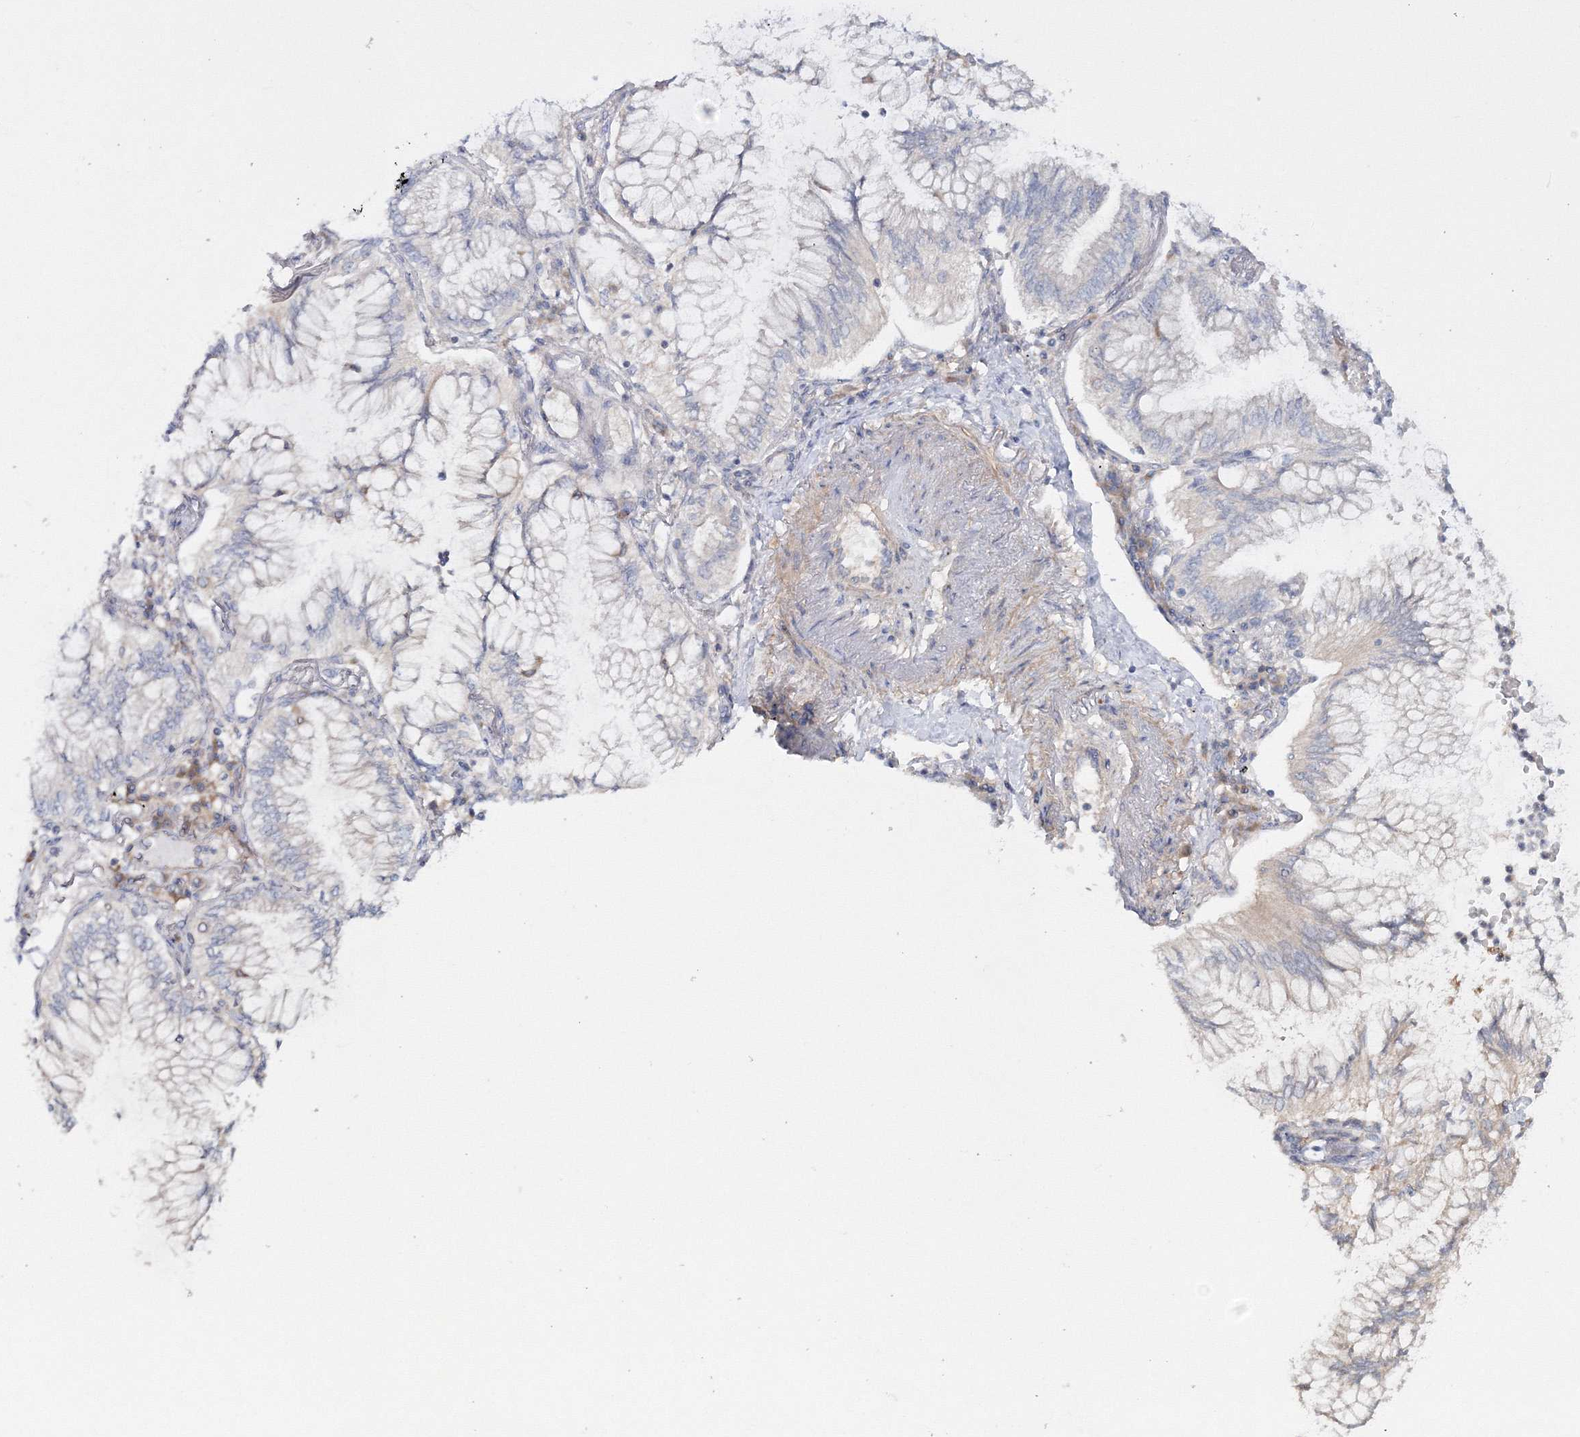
{"staining": {"intensity": "weak", "quantity": "<25%", "location": "cytoplasmic/membranous"}, "tissue": "lung cancer", "cell_type": "Tumor cells", "image_type": "cancer", "snomed": [{"axis": "morphology", "description": "Adenocarcinoma, NOS"}, {"axis": "topography", "description": "Lung"}], "caption": "Immunohistochemistry of human lung cancer reveals no positivity in tumor cells. (DAB (3,3'-diaminobenzidine) immunohistochemistry visualized using brightfield microscopy, high magnification).", "gene": "IPMK", "patient": {"sex": "female", "age": 70}}